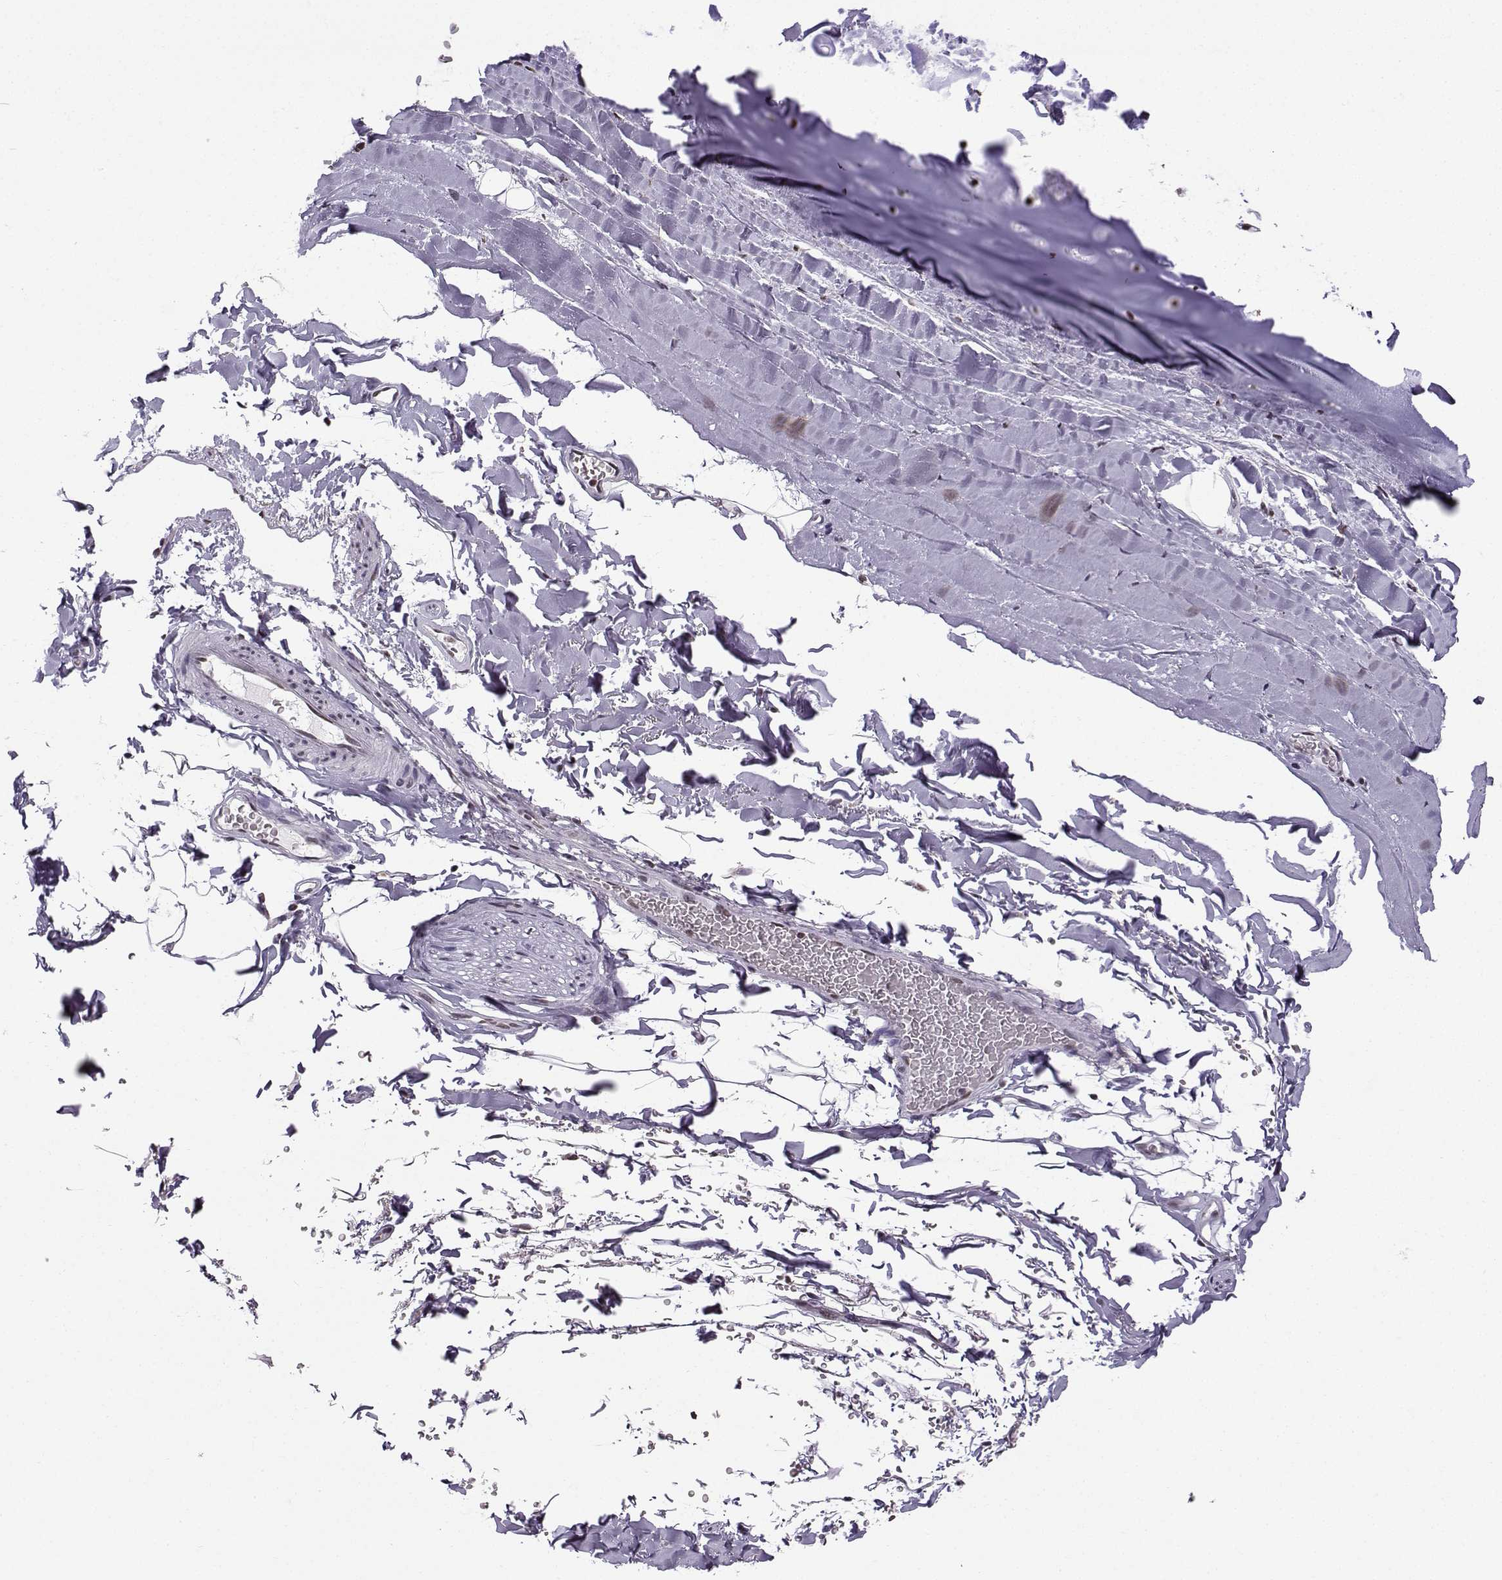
{"staining": {"intensity": "moderate", "quantity": "<25%", "location": "nuclear"}, "tissue": "soft tissue", "cell_type": "Chondrocytes", "image_type": "normal", "snomed": [{"axis": "morphology", "description": "Normal tissue, NOS"}, {"axis": "topography", "description": "Lymph node"}, {"axis": "topography", "description": "Bronchus"}], "caption": "This is an image of IHC staining of normal soft tissue, which shows moderate positivity in the nuclear of chondrocytes.", "gene": "EZH1", "patient": {"sex": "female", "age": 70}}